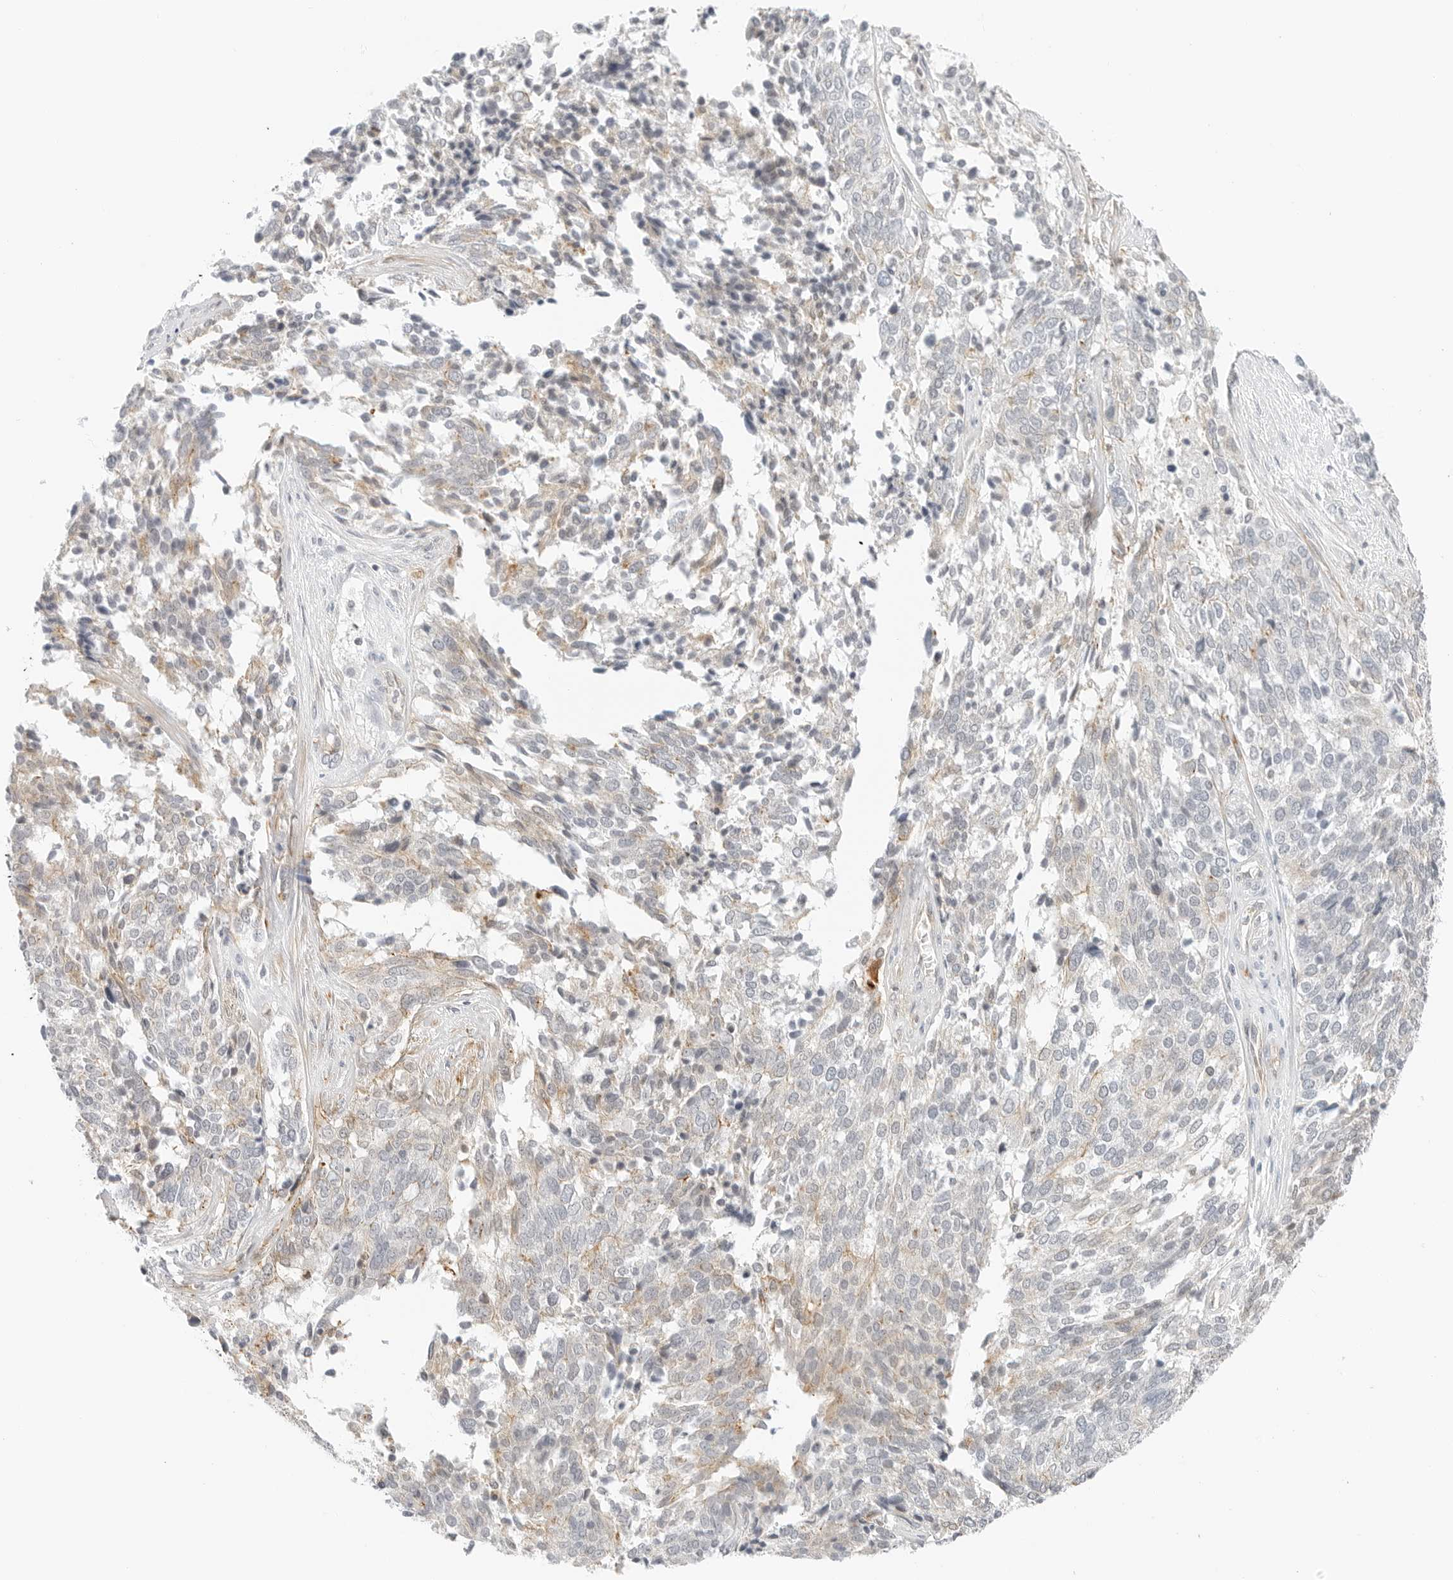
{"staining": {"intensity": "negative", "quantity": "none", "location": "none"}, "tissue": "ovarian cancer", "cell_type": "Tumor cells", "image_type": "cancer", "snomed": [{"axis": "morphology", "description": "Cystadenocarcinoma, serous, NOS"}, {"axis": "topography", "description": "Ovary"}], "caption": "Protein analysis of ovarian cancer (serous cystadenocarcinoma) exhibits no significant staining in tumor cells.", "gene": "IQCC", "patient": {"sex": "female", "age": 44}}